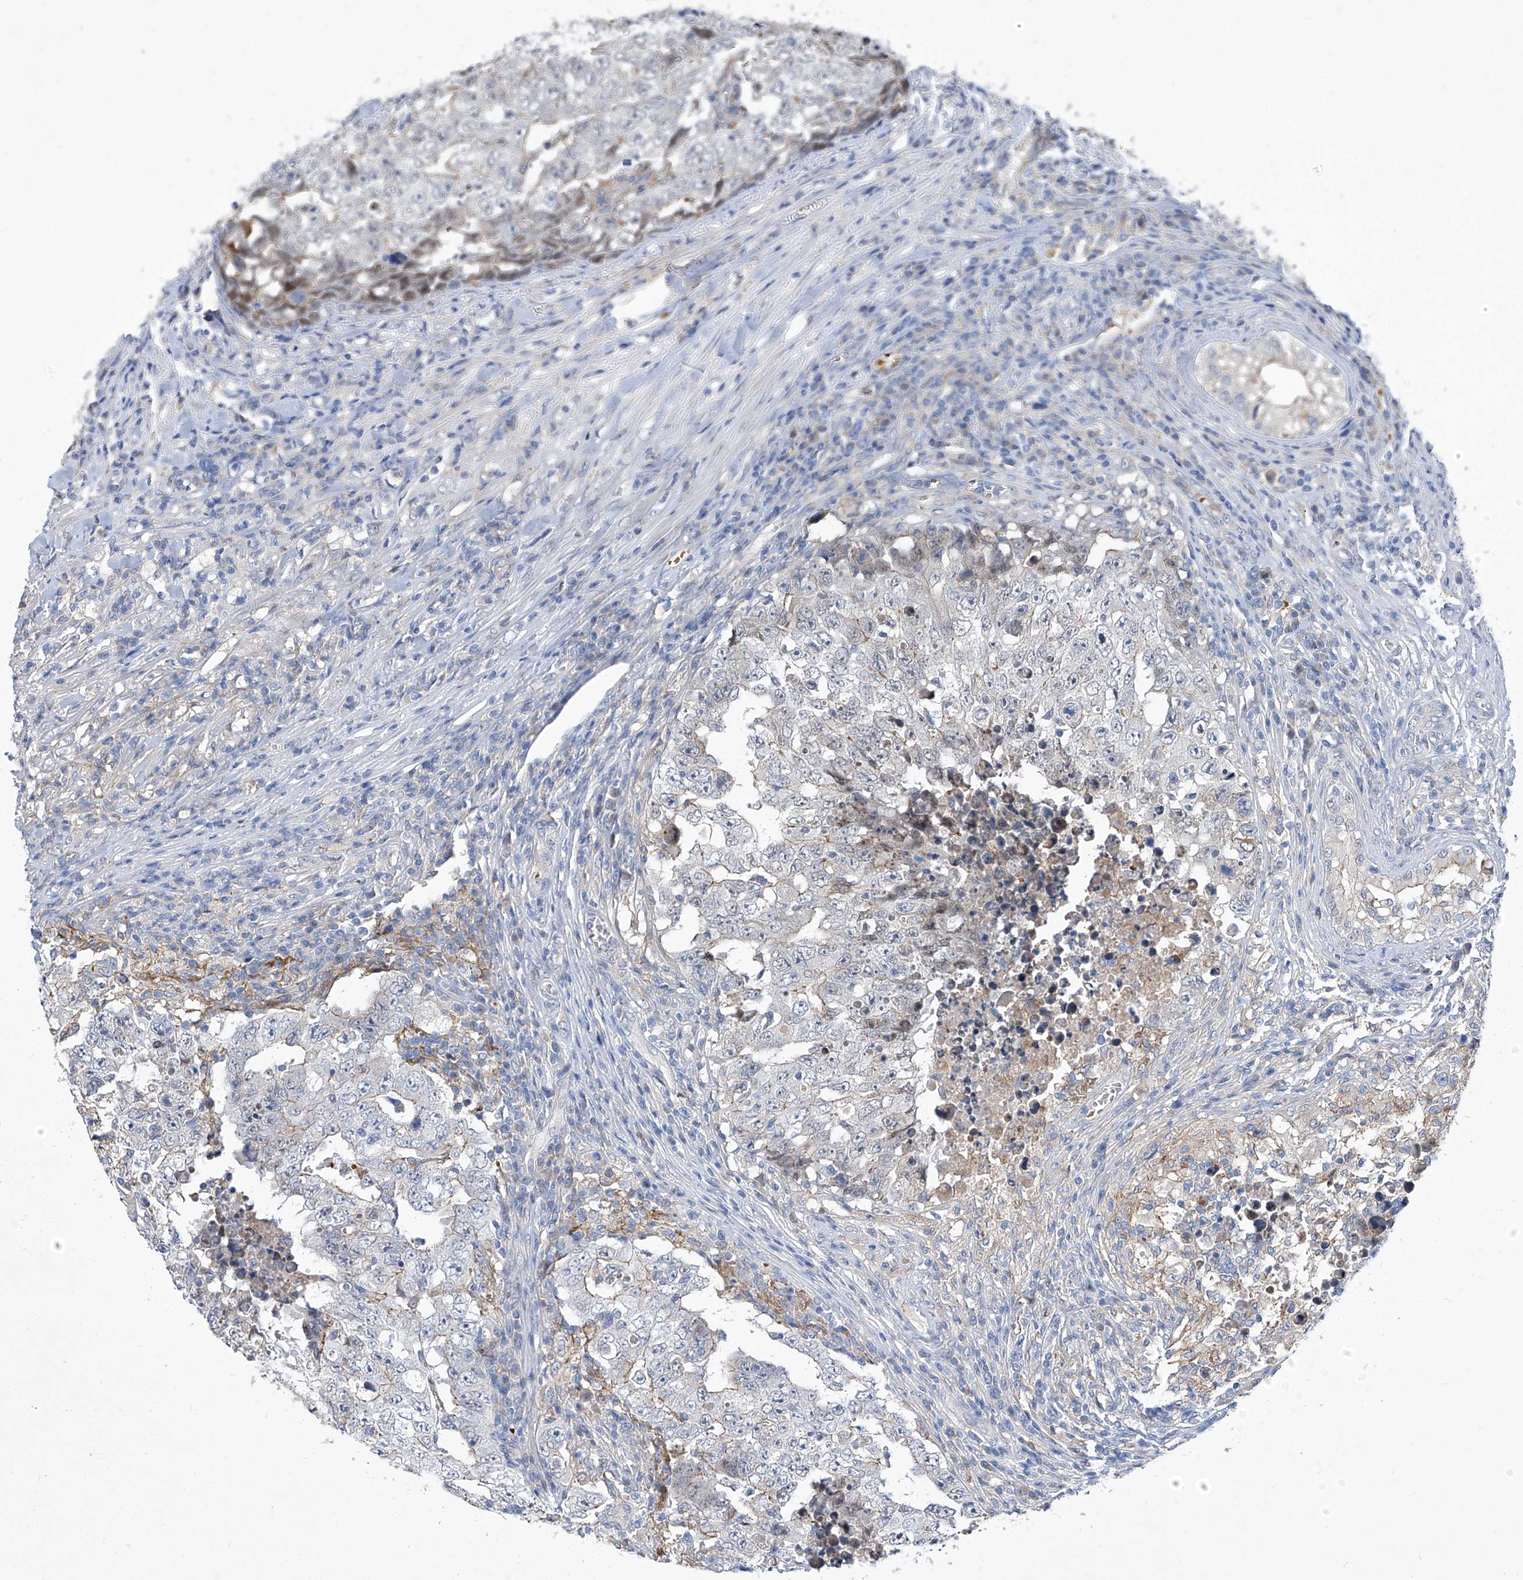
{"staining": {"intensity": "weak", "quantity": "<25%", "location": "cytoplasmic/membranous"}, "tissue": "testis cancer", "cell_type": "Tumor cells", "image_type": "cancer", "snomed": [{"axis": "morphology", "description": "Carcinoma, Embryonal, NOS"}, {"axis": "topography", "description": "Testis"}], "caption": "The image reveals no significant staining in tumor cells of testis cancer.", "gene": "PARD3", "patient": {"sex": "male", "age": 26}}